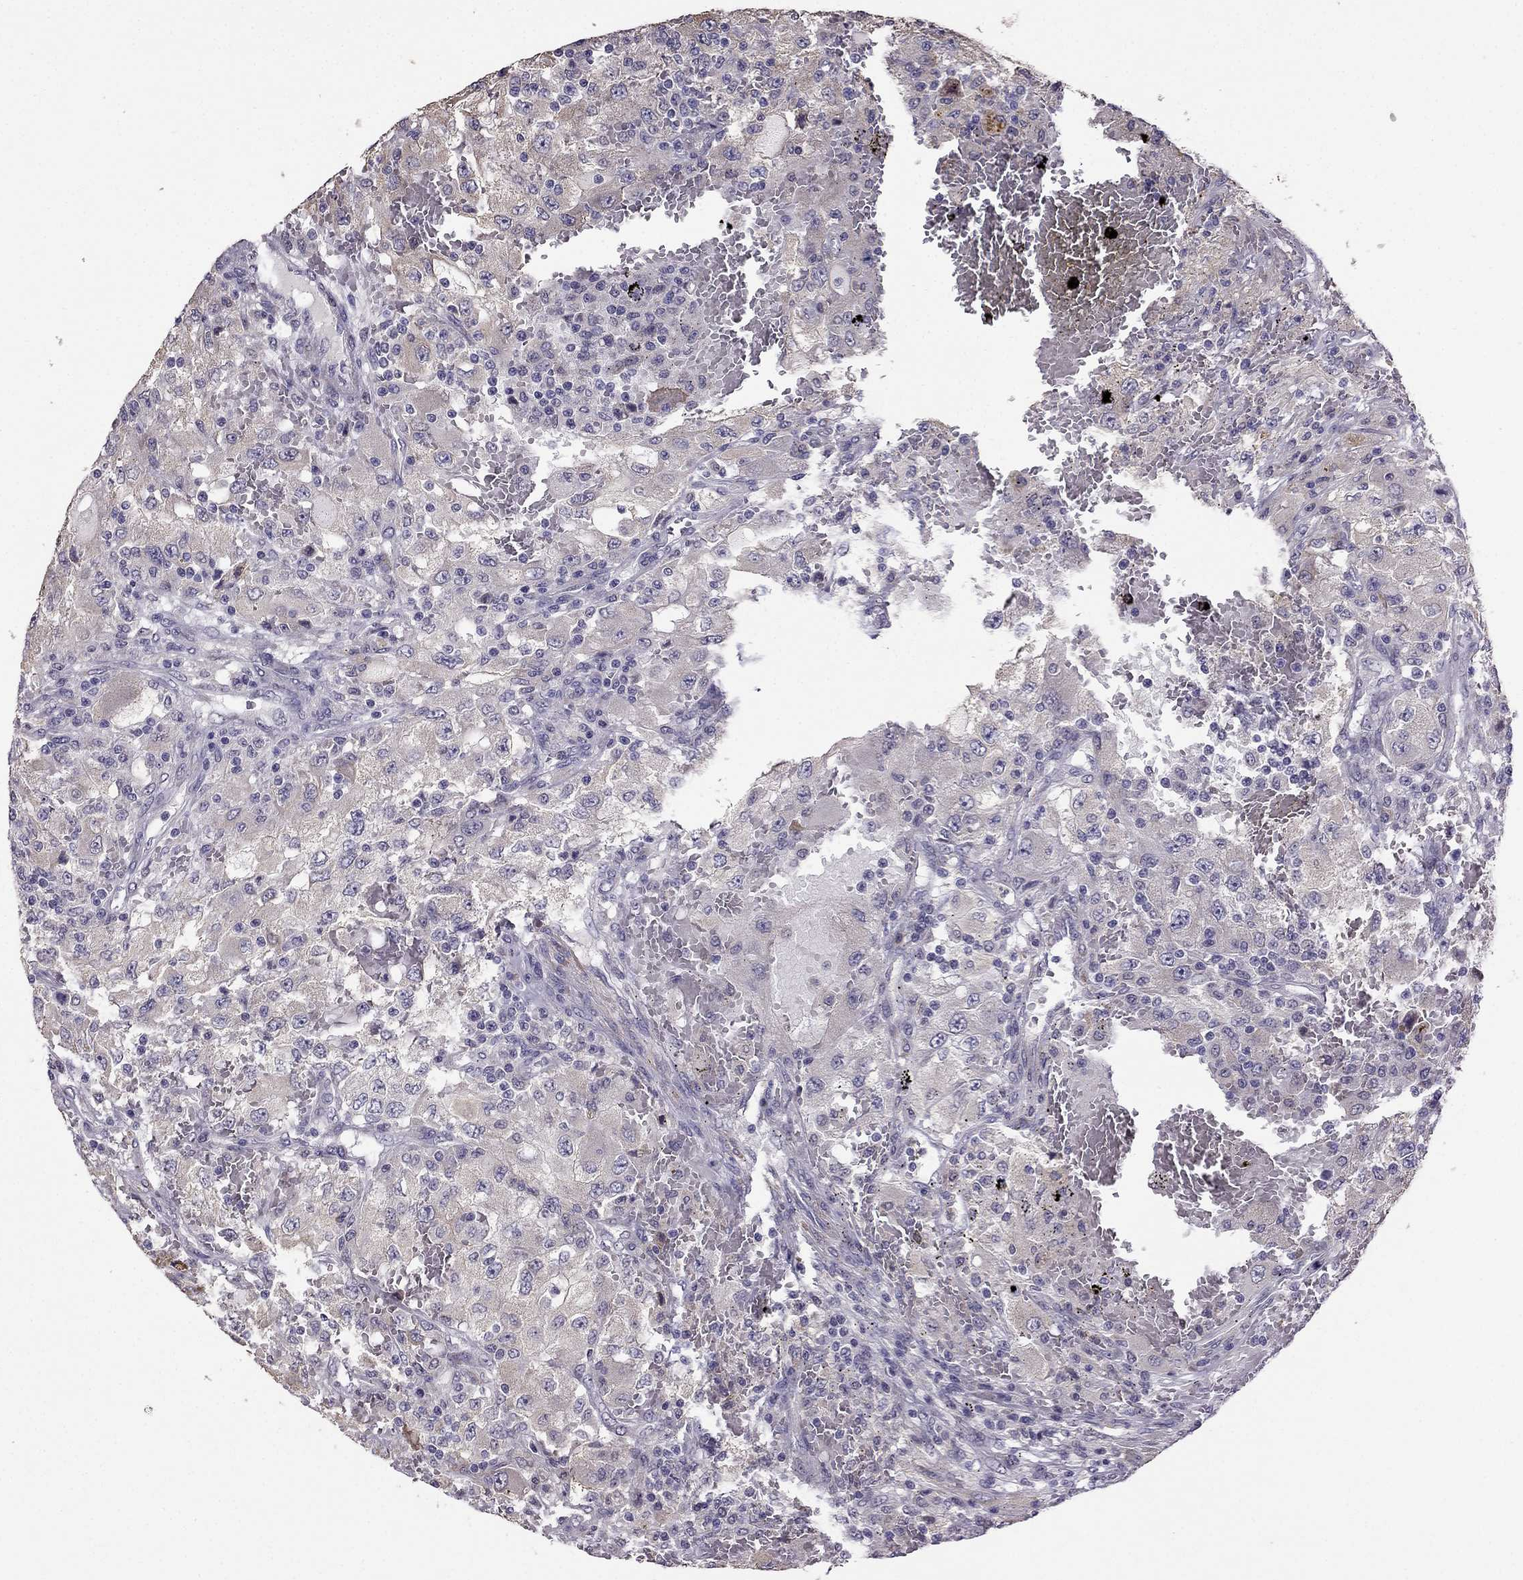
{"staining": {"intensity": "negative", "quantity": "none", "location": "none"}, "tissue": "renal cancer", "cell_type": "Tumor cells", "image_type": "cancer", "snomed": [{"axis": "morphology", "description": "Adenocarcinoma, NOS"}, {"axis": "topography", "description": "Kidney"}], "caption": "Photomicrograph shows no protein expression in tumor cells of adenocarcinoma (renal) tissue.", "gene": "CDH9", "patient": {"sex": "female", "age": 67}}